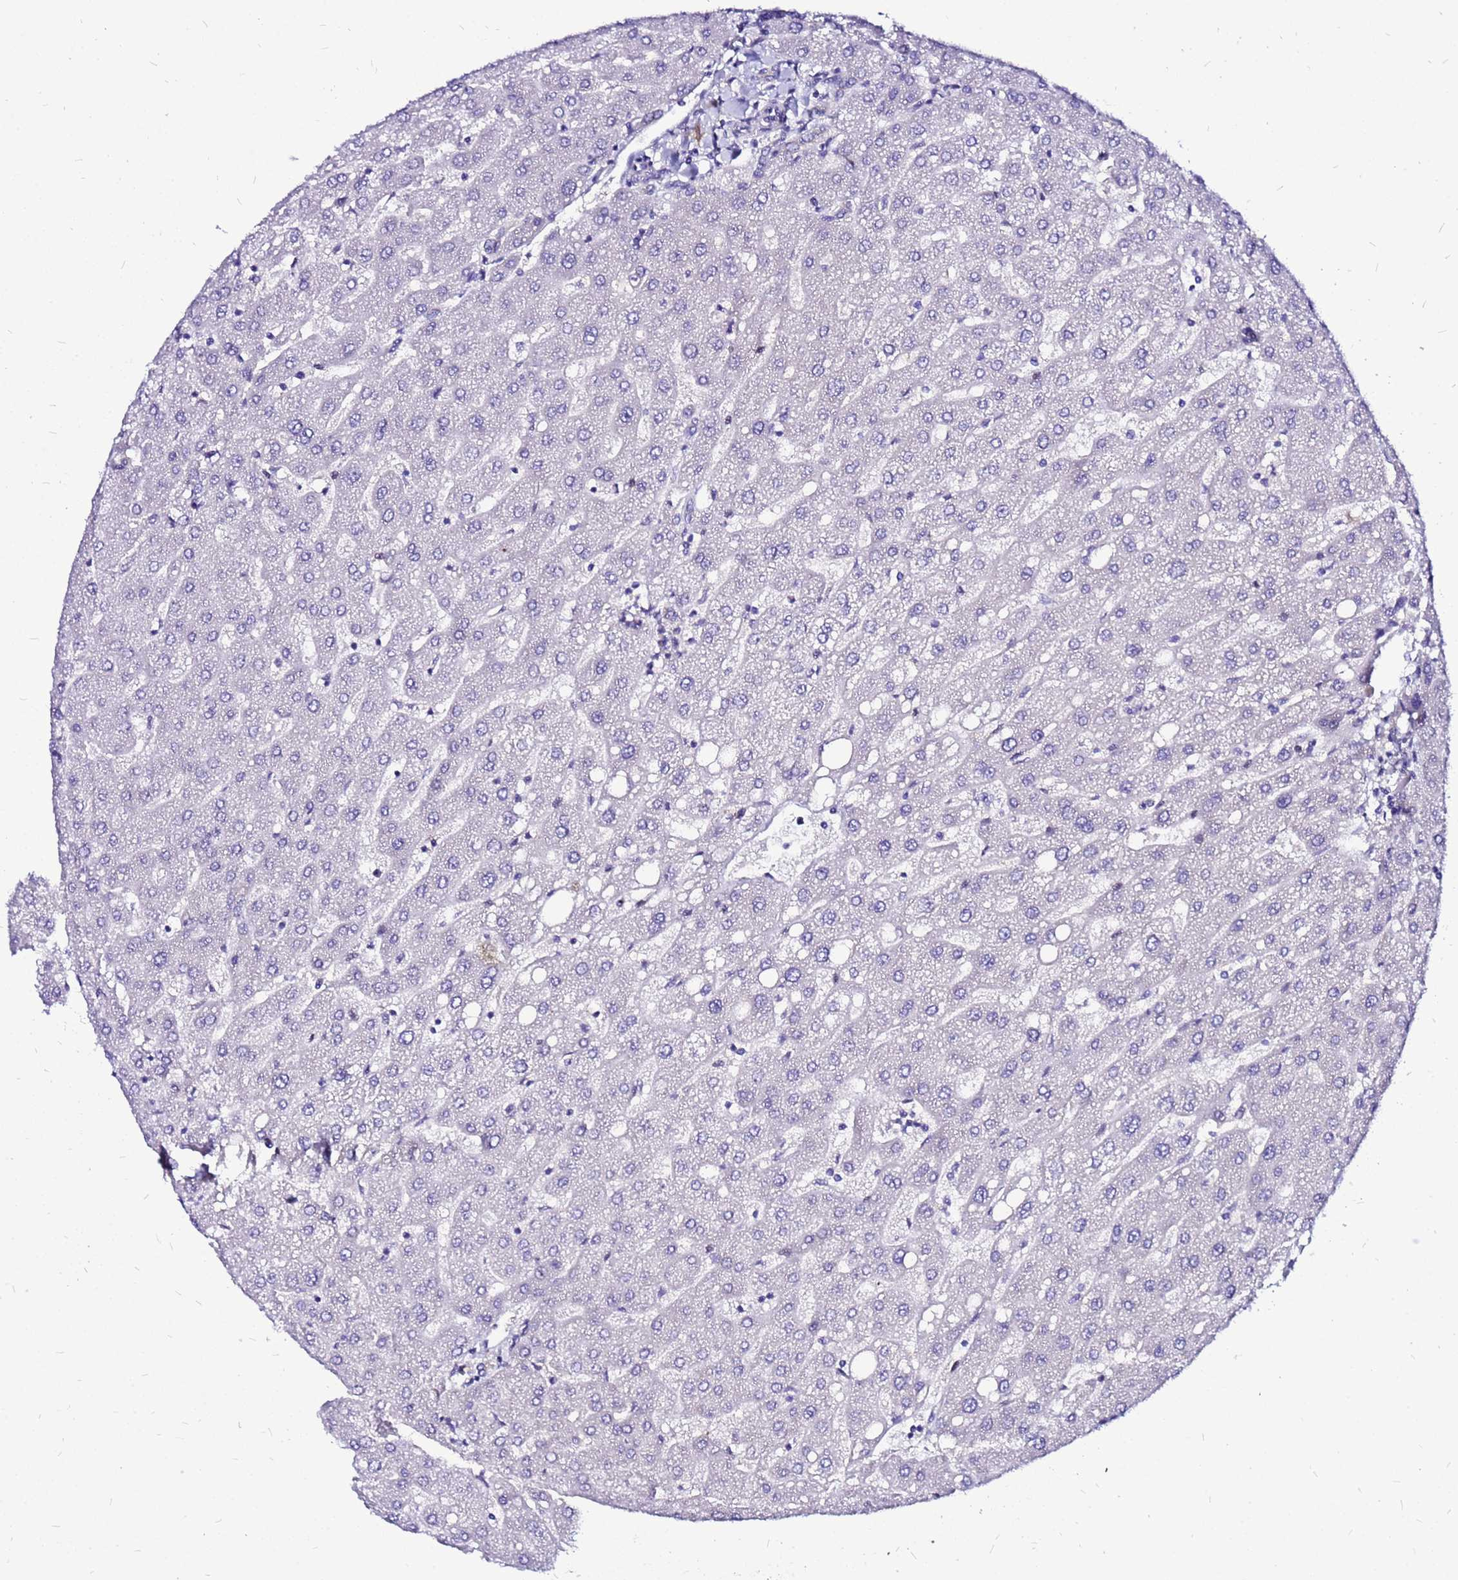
{"staining": {"intensity": "negative", "quantity": "none", "location": "none"}, "tissue": "liver", "cell_type": "Cholangiocytes", "image_type": "normal", "snomed": [{"axis": "morphology", "description": "Normal tissue, NOS"}, {"axis": "topography", "description": "Liver"}], "caption": "High magnification brightfield microscopy of benign liver stained with DAB (brown) and counterstained with hematoxylin (blue): cholangiocytes show no significant staining.", "gene": "ARHGEF35", "patient": {"sex": "male", "age": 67}}